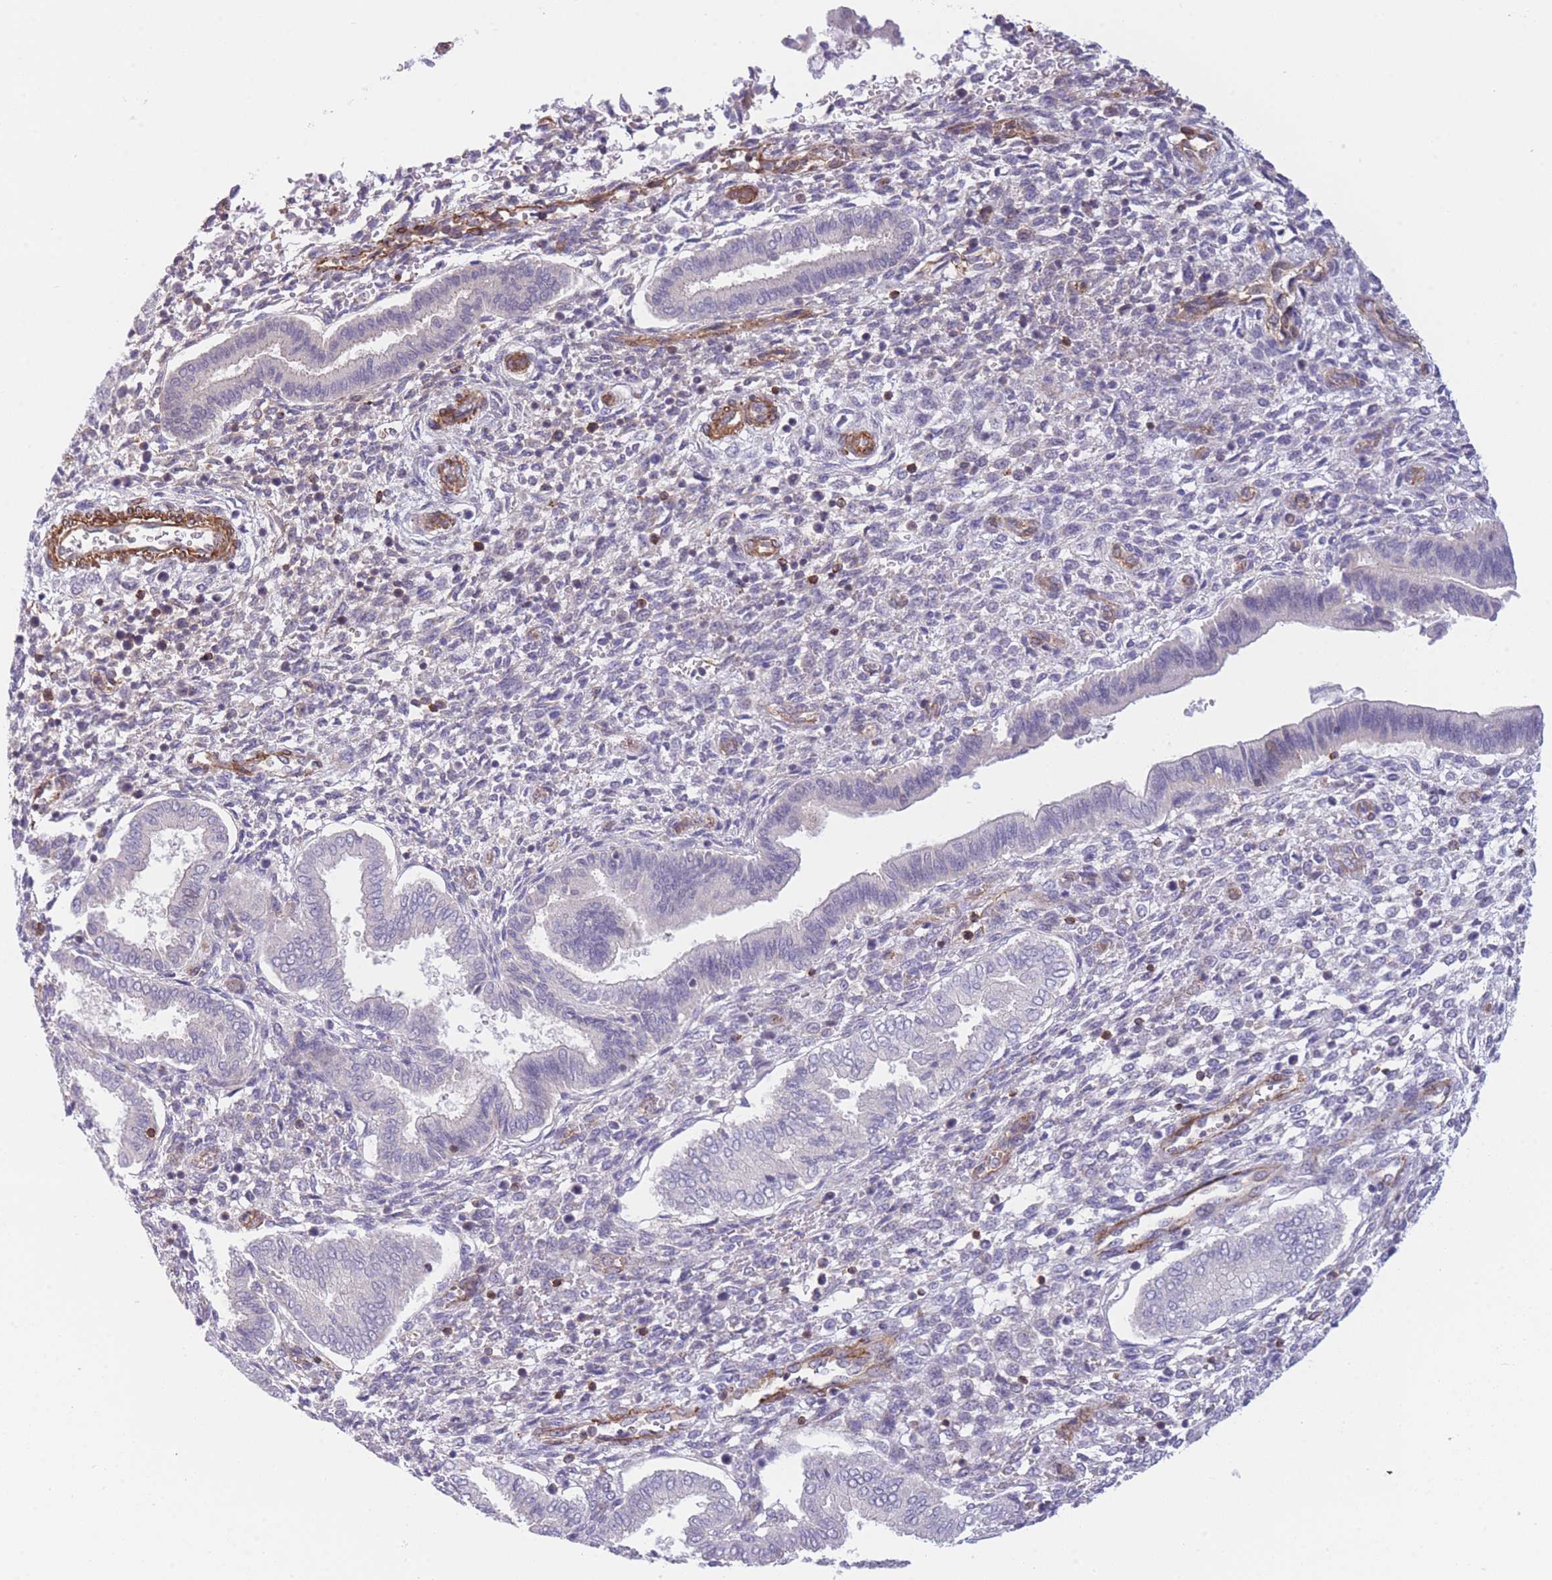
{"staining": {"intensity": "negative", "quantity": "none", "location": "none"}, "tissue": "endometrium", "cell_type": "Cells in endometrial stroma", "image_type": "normal", "snomed": [{"axis": "morphology", "description": "Normal tissue, NOS"}, {"axis": "topography", "description": "Endometrium"}], "caption": "DAB (3,3'-diaminobenzidine) immunohistochemical staining of unremarkable endometrium demonstrates no significant staining in cells in endometrial stroma.", "gene": "CDC25B", "patient": {"sex": "female", "age": 24}}